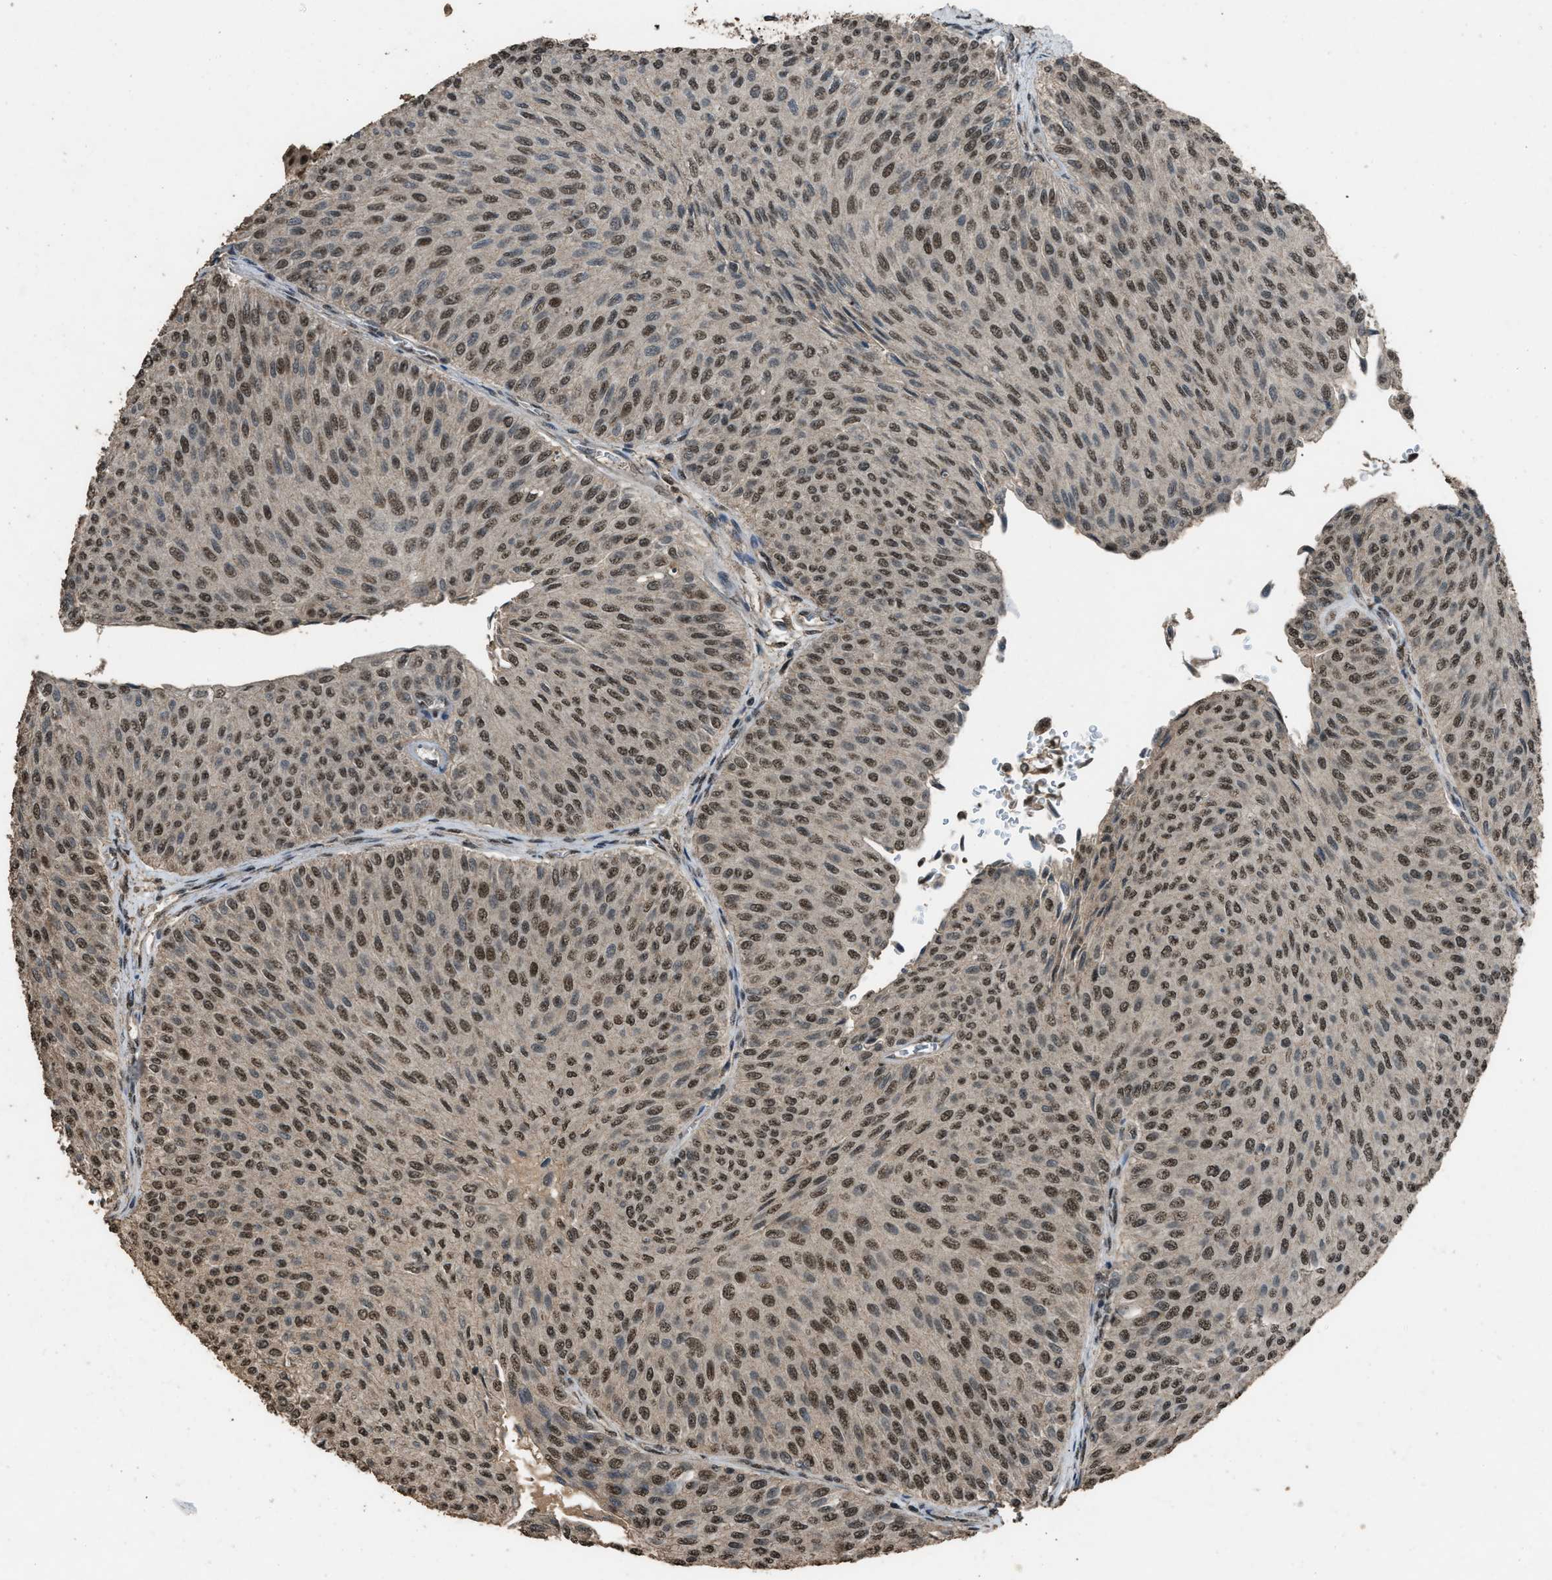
{"staining": {"intensity": "moderate", "quantity": ">75%", "location": "nuclear"}, "tissue": "urothelial cancer", "cell_type": "Tumor cells", "image_type": "cancer", "snomed": [{"axis": "morphology", "description": "Urothelial carcinoma, Low grade"}, {"axis": "topography", "description": "Urinary bladder"}], "caption": "A histopathology image of urothelial carcinoma (low-grade) stained for a protein demonstrates moderate nuclear brown staining in tumor cells.", "gene": "SERTAD2", "patient": {"sex": "male", "age": 78}}